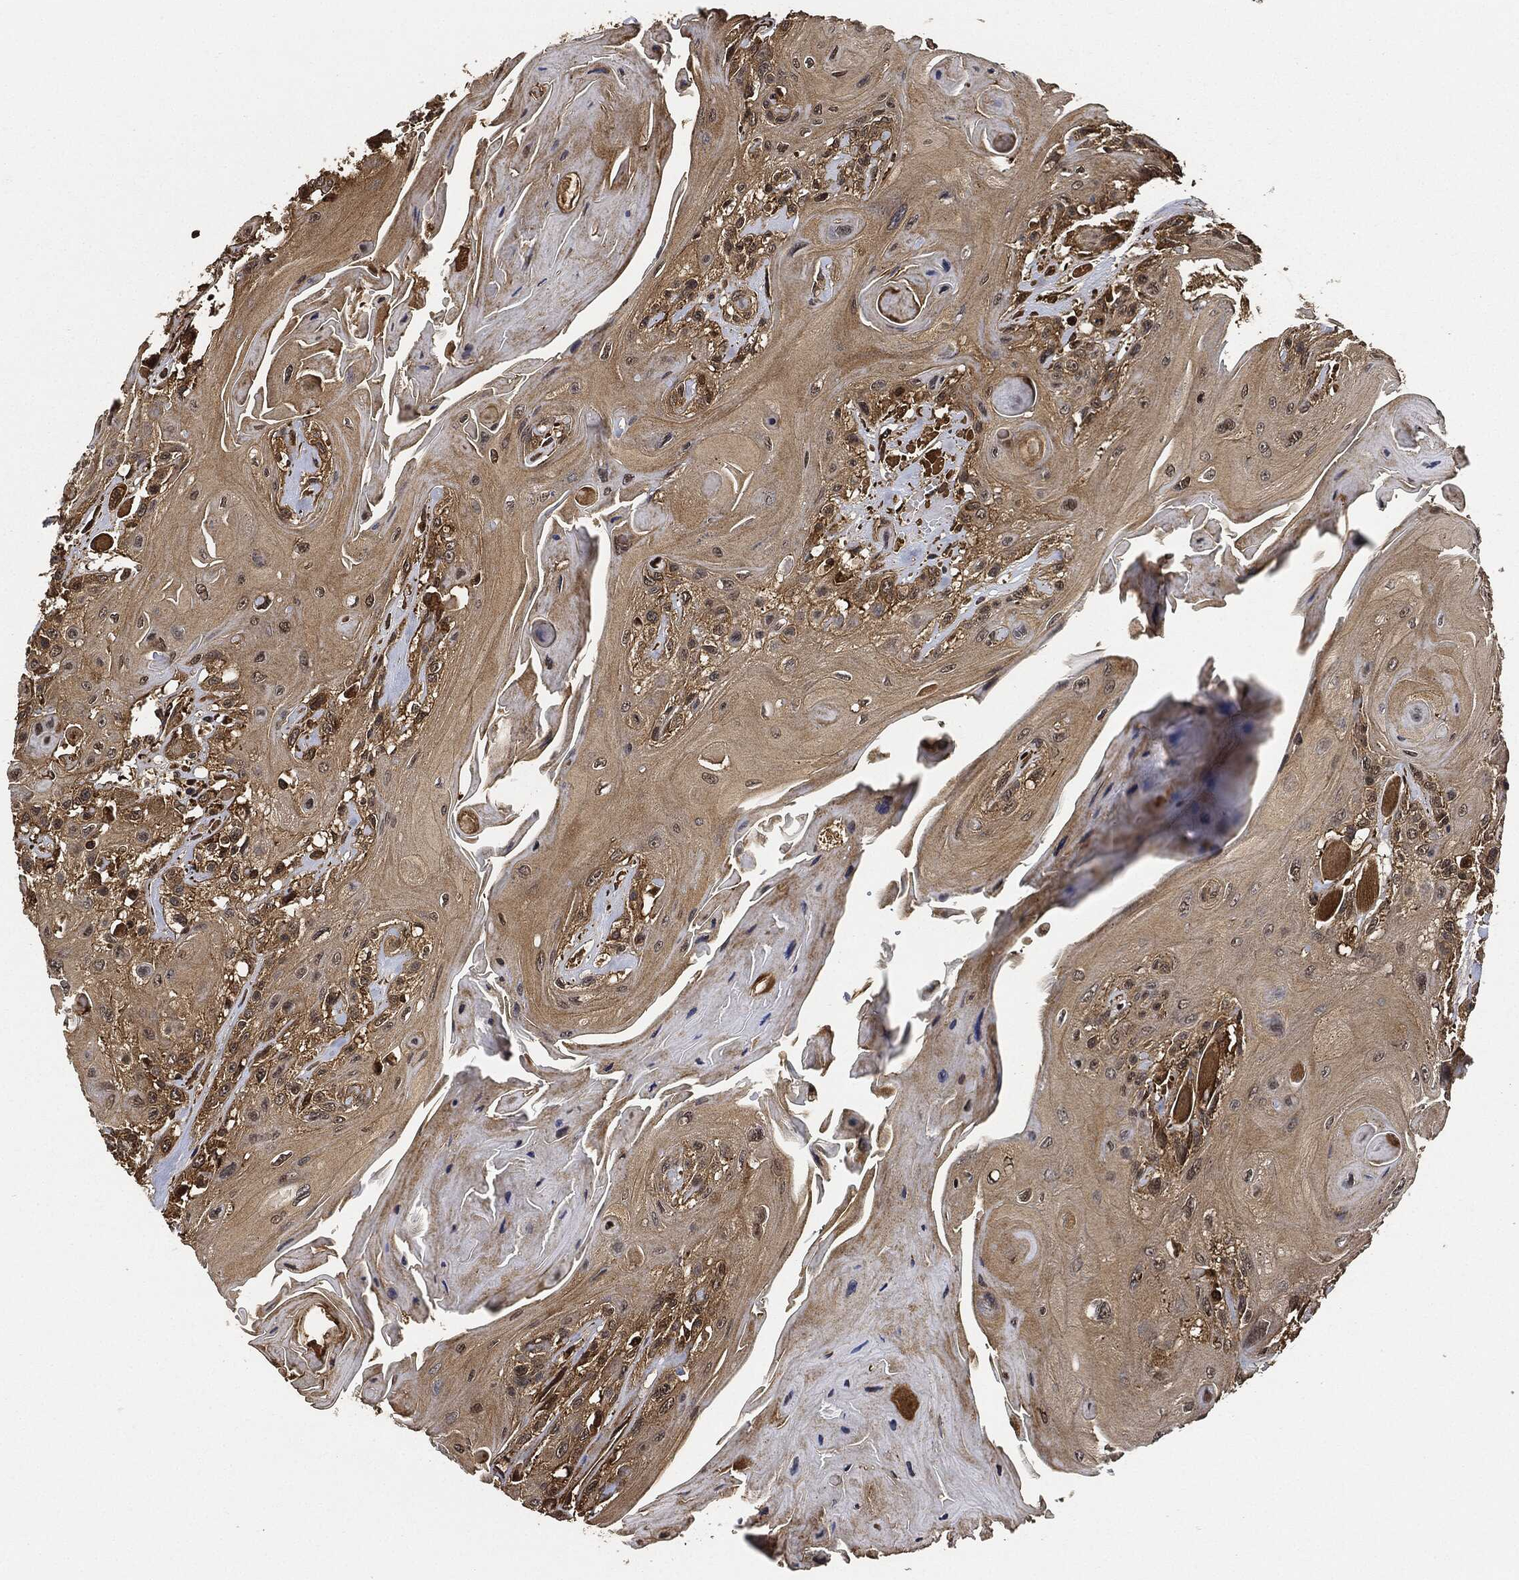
{"staining": {"intensity": "weak", "quantity": "25%-75%", "location": "cytoplasmic/membranous"}, "tissue": "head and neck cancer", "cell_type": "Tumor cells", "image_type": "cancer", "snomed": [{"axis": "morphology", "description": "Squamous cell carcinoma, NOS"}, {"axis": "topography", "description": "Head-Neck"}], "caption": "Weak cytoplasmic/membranous positivity for a protein is present in approximately 25%-75% of tumor cells of squamous cell carcinoma (head and neck) using immunohistochemistry.", "gene": "CEP290", "patient": {"sex": "female", "age": 59}}